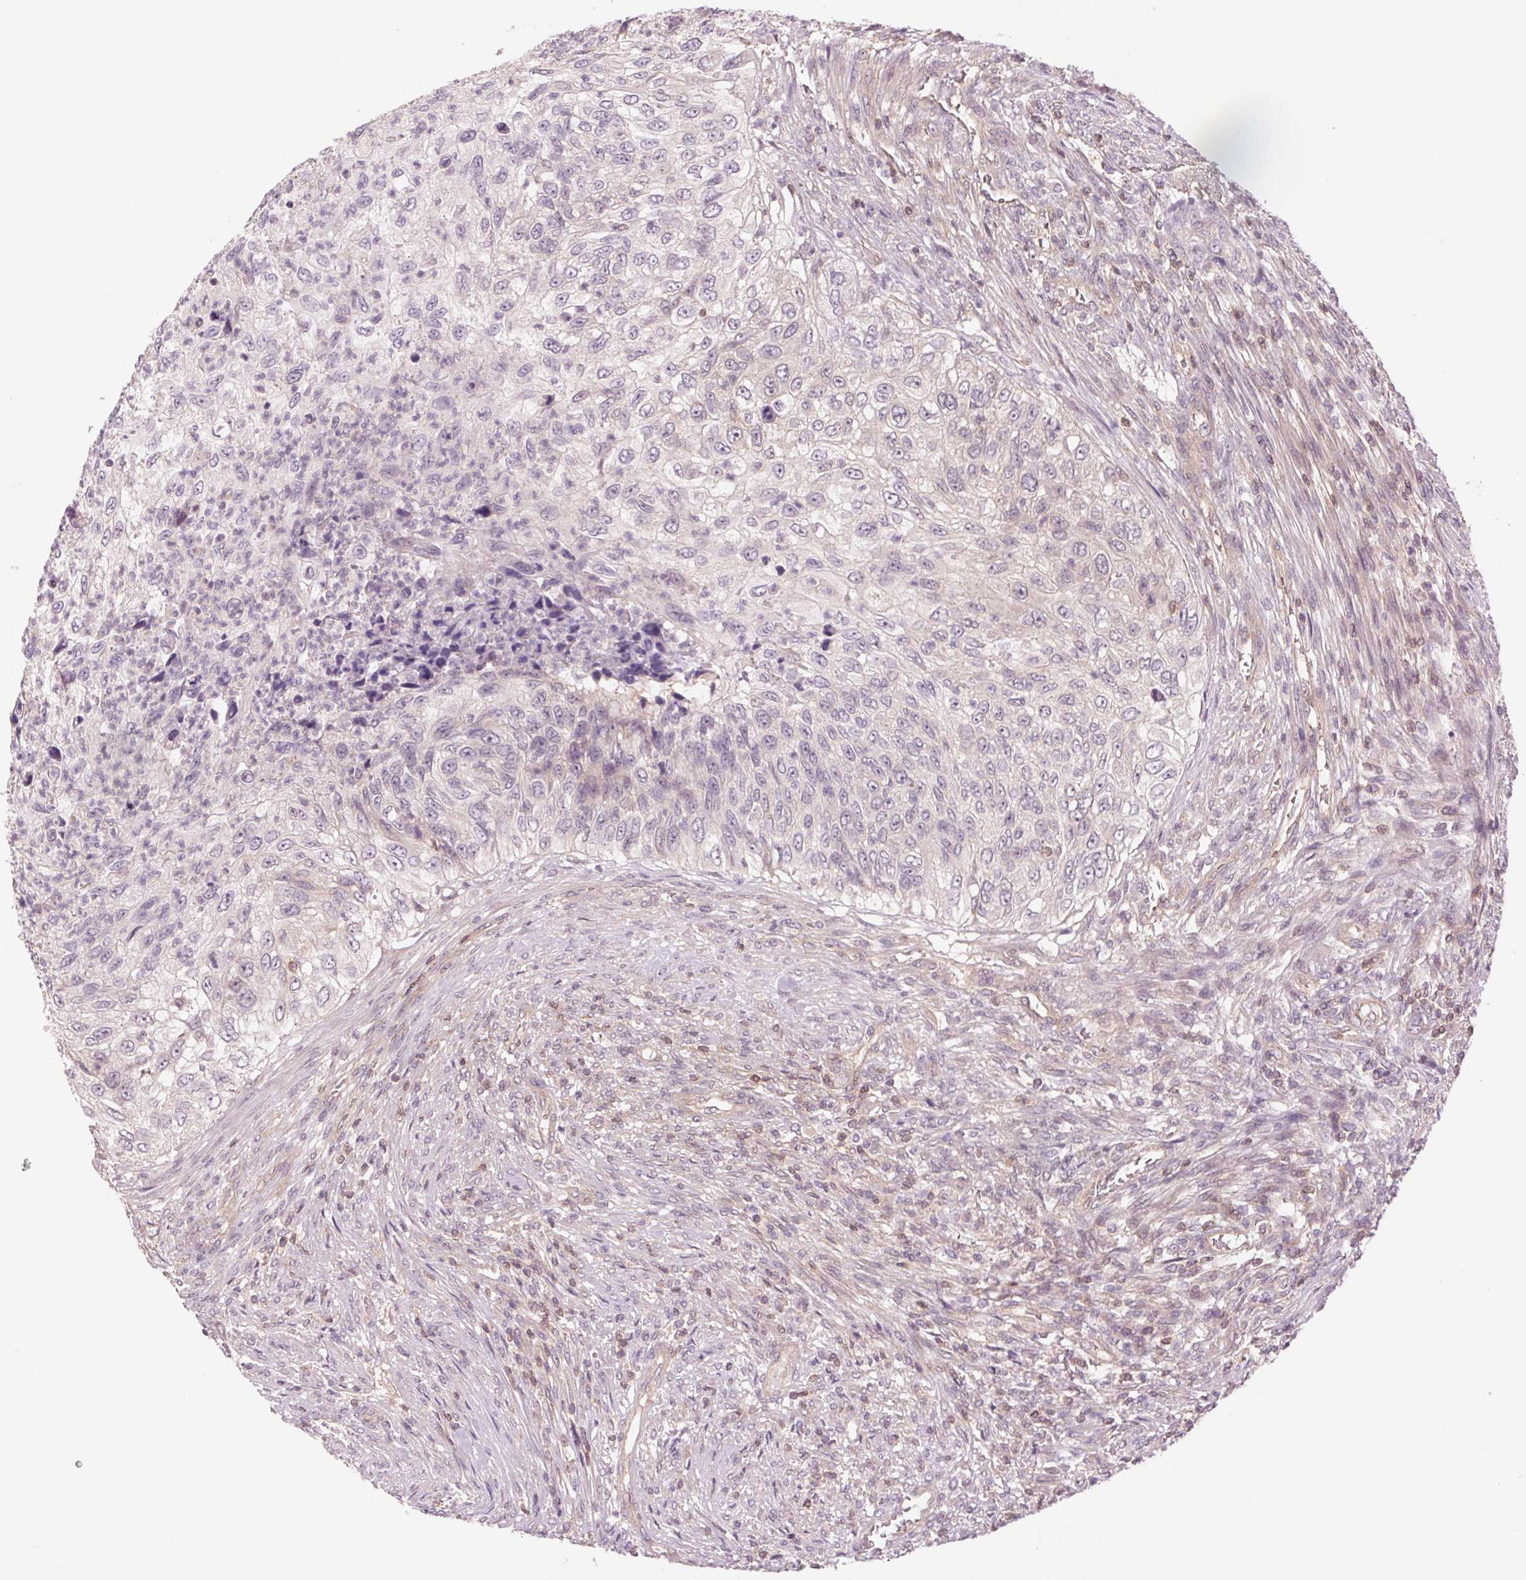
{"staining": {"intensity": "negative", "quantity": "none", "location": "none"}, "tissue": "urothelial cancer", "cell_type": "Tumor cells", "image_type": "cancer", "snomed": [{"axis": "morphology", "description": "Urothelial carcinoma, High grade"}, {"axis": "topography", "description": "Urinary bladder"}], "caption": "IHC photomicrograph of neoplastic tissue: human urothelial cancer stained with DAB shows no significant protein staining in tumor cells. (Brightfield microscopy of DAB immunohistochemistry (IHC) at high magnification).", "gene": "SH3RF2", "patient": {"sex": "female", "age": 60}}